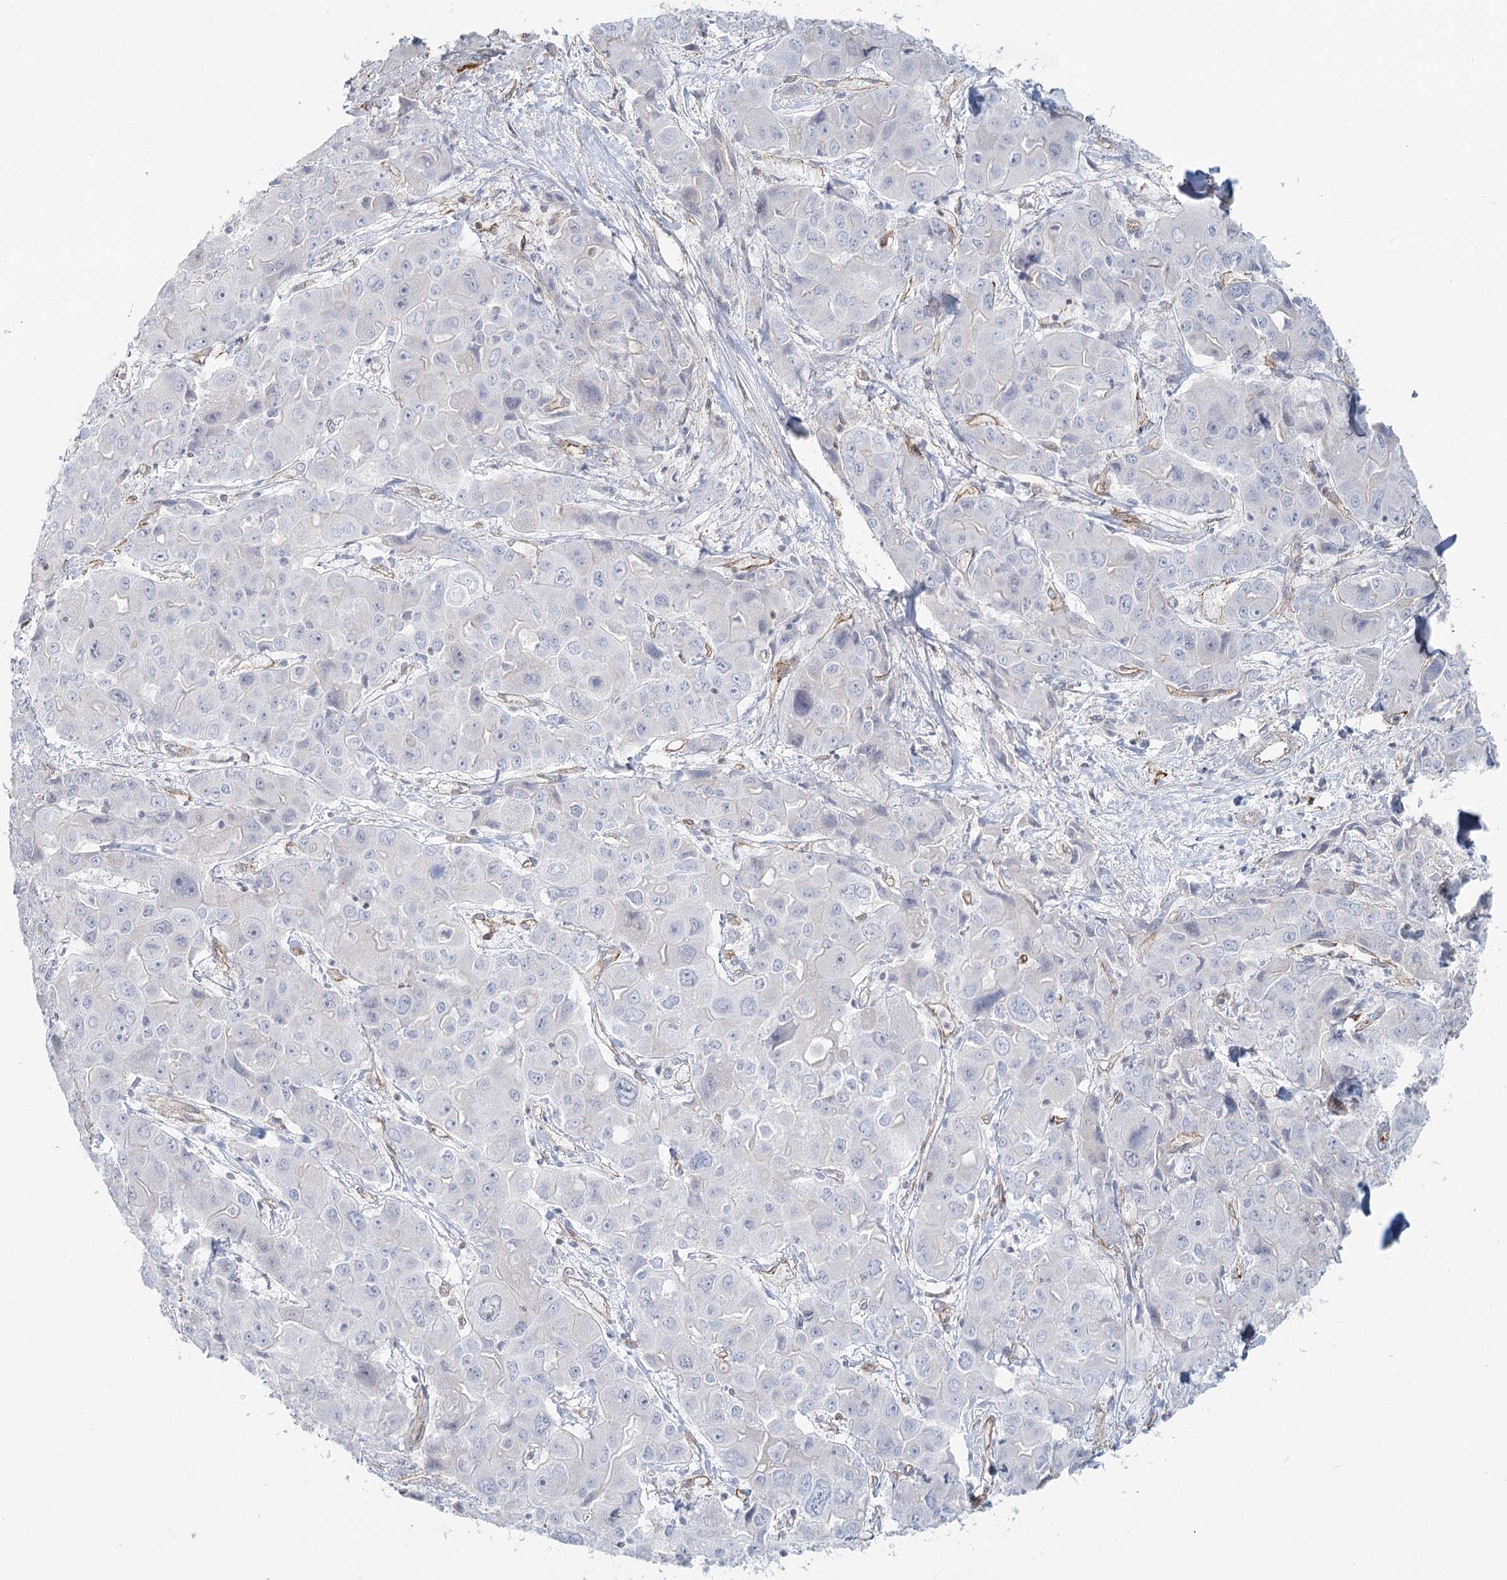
{"staining": {"intensity": "negative", "quantity": "none", "location": "none"}, "tissue": "liver cancer", "cell_type": "Tumor cells", "image_type": "cancer", "snomed": [{"axis": "morphology", "description": "Cholangiocarcinoma"}, {"axis": "topography", "description": "Liver"}], "caption": "There is no significant staining in tumor cells of liver cancer.", "gene": "ZFYVE28", "patient": {"sex": "male", "age": 67}}